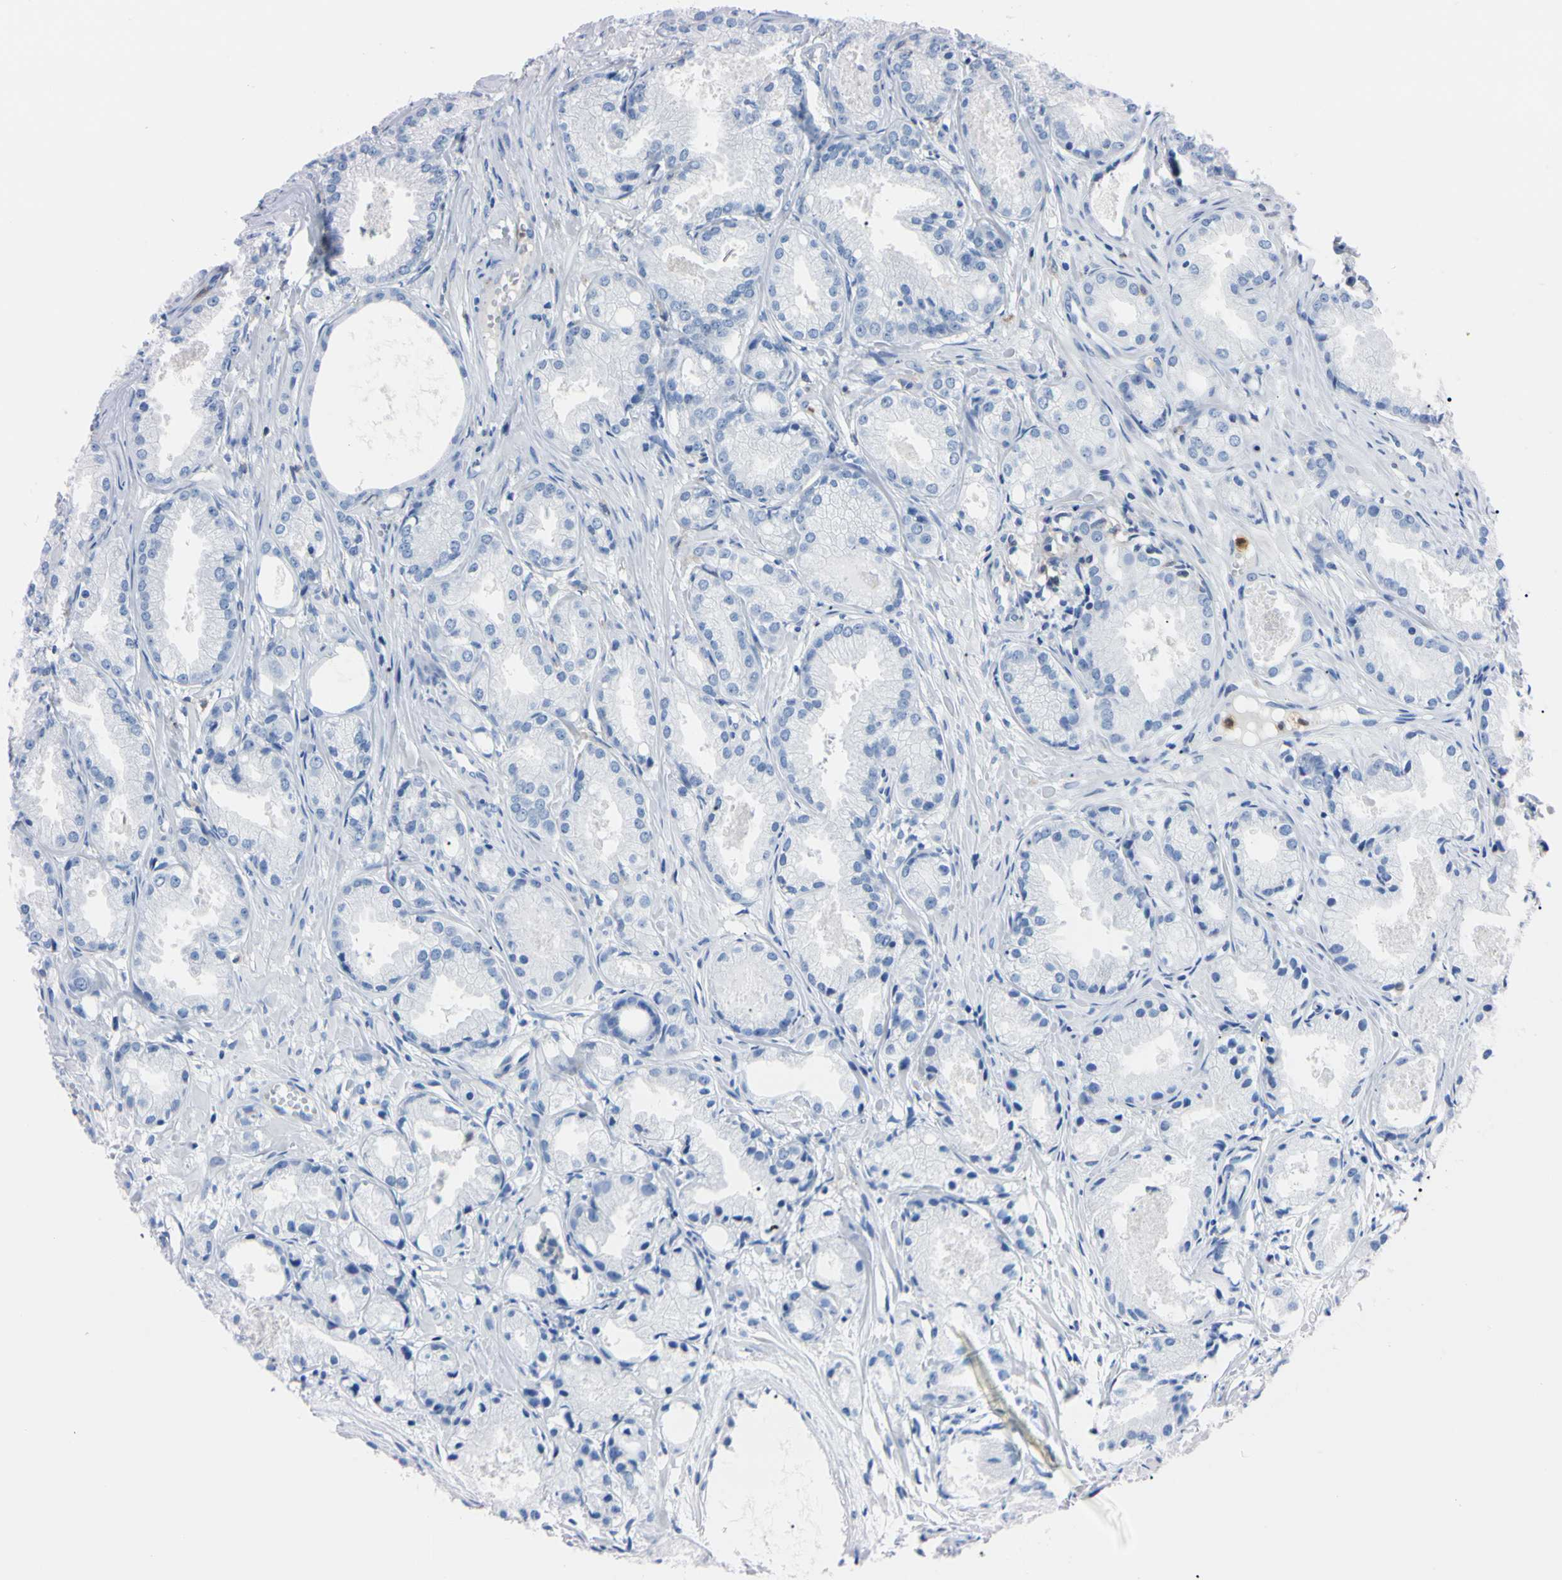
{"staining": {"intensity": "negative", "quantity": "none", "location": "none"}, "tissue": "prostate cancer", "cell_type": "Tumor cells", "image_type": "cancer", "snomed": [{"axis": "morphology", "description": "Adenocarcinoma, Low grade"}, {"axis": "topography", "description": "Prostate"}], "caption": "Tumor cells are negative for protein expression in human prostate cancer.", "gene": "NCF4", "patient": {"sex": "male", "age": 72}}